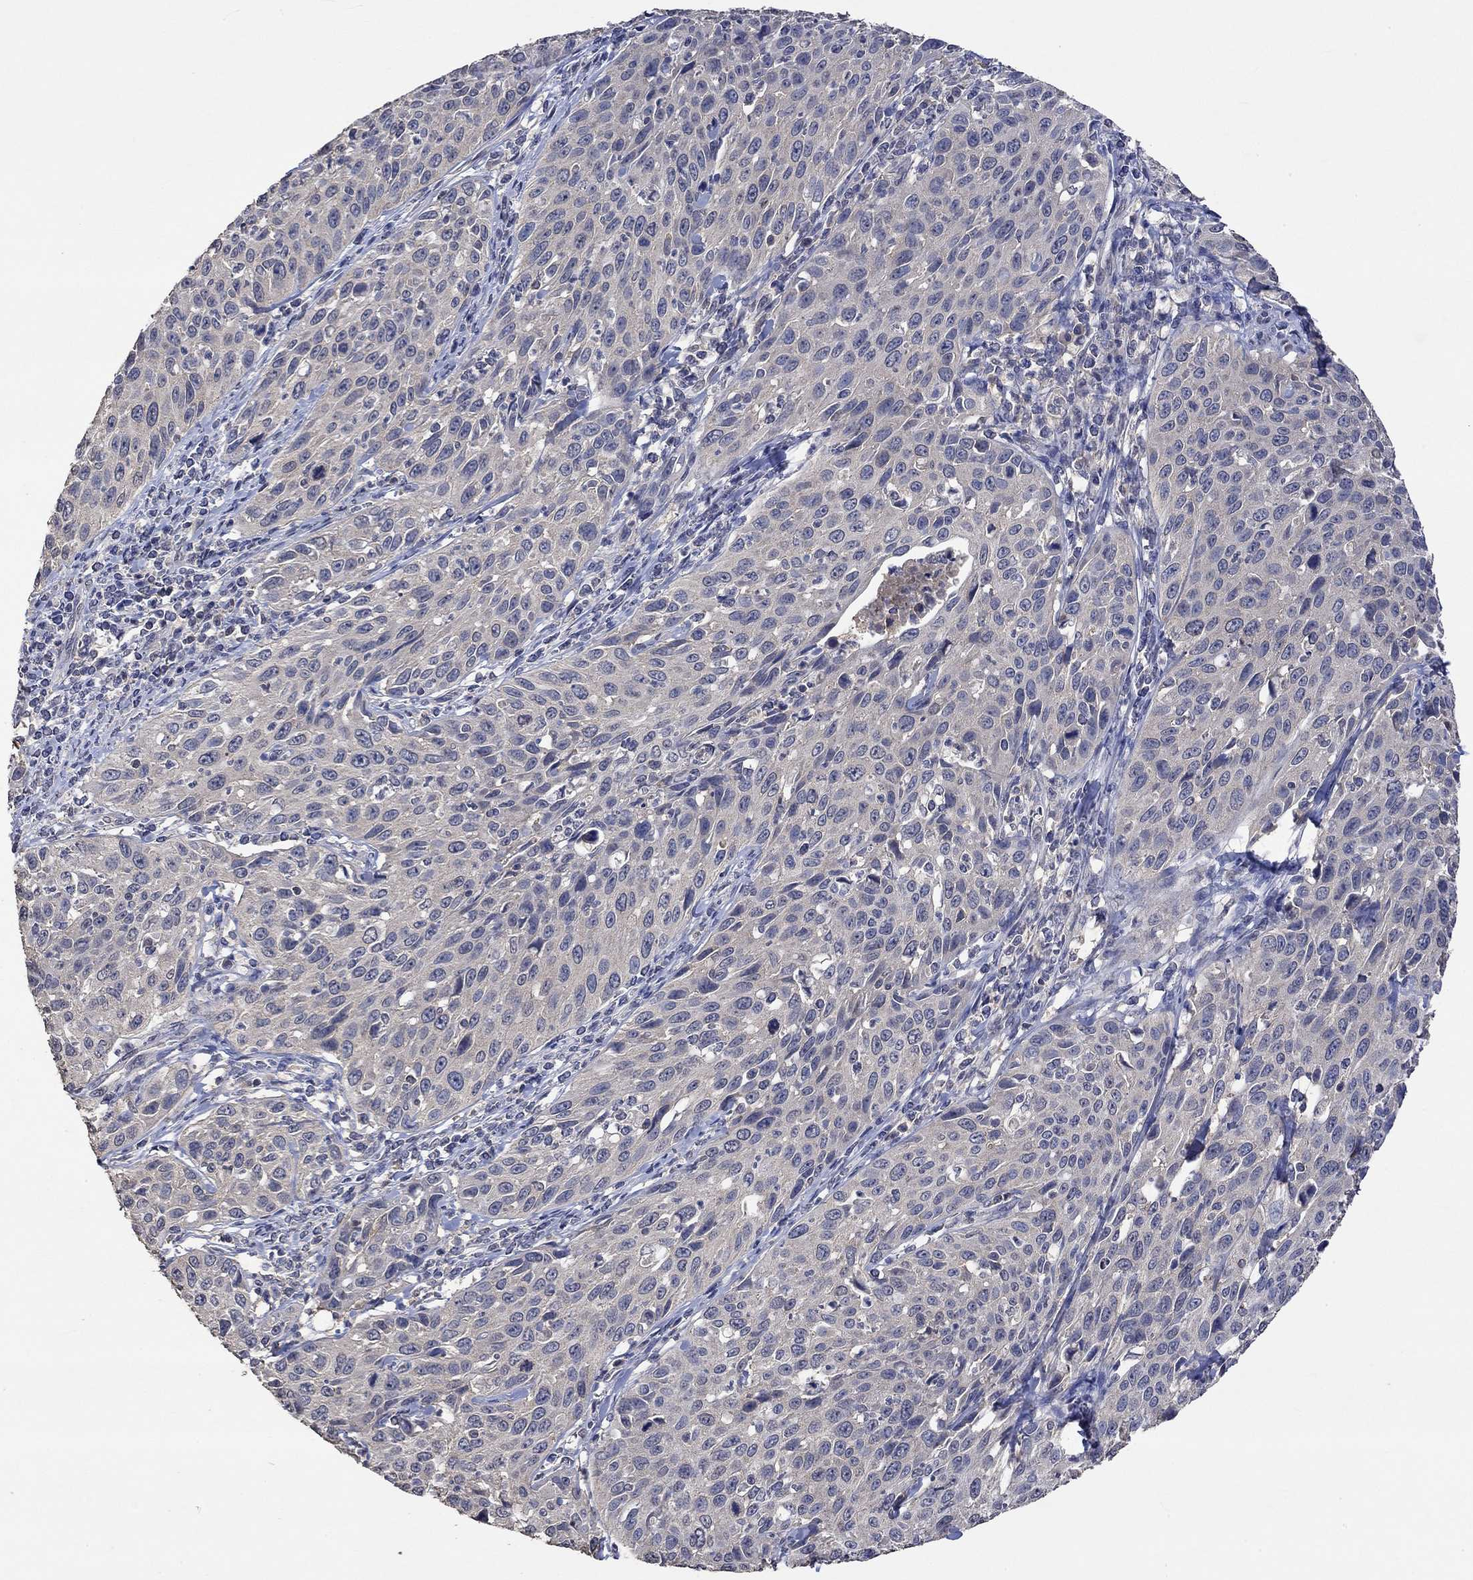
{"staining": {"intensity": "negative", "quantity": "none", "location": "none"}, "tissue": "cervical cancer", "cell_type": "Tumor cells", "image_type": "cancer", "snomed": [{"axis": "morphology", "description": "Squamous cell carcinoma, NOS"}, {"axis": "topography", "description": "Cervix"}], "caption": "DAB (3,3'-diaminobenzidine) immunohistochemical staining of squamous cell carcinoma (cervical) displays no significant positivity in tumor cells.", "gene": "PTPN20", "patient": {"sex": "female", "age": 26}}